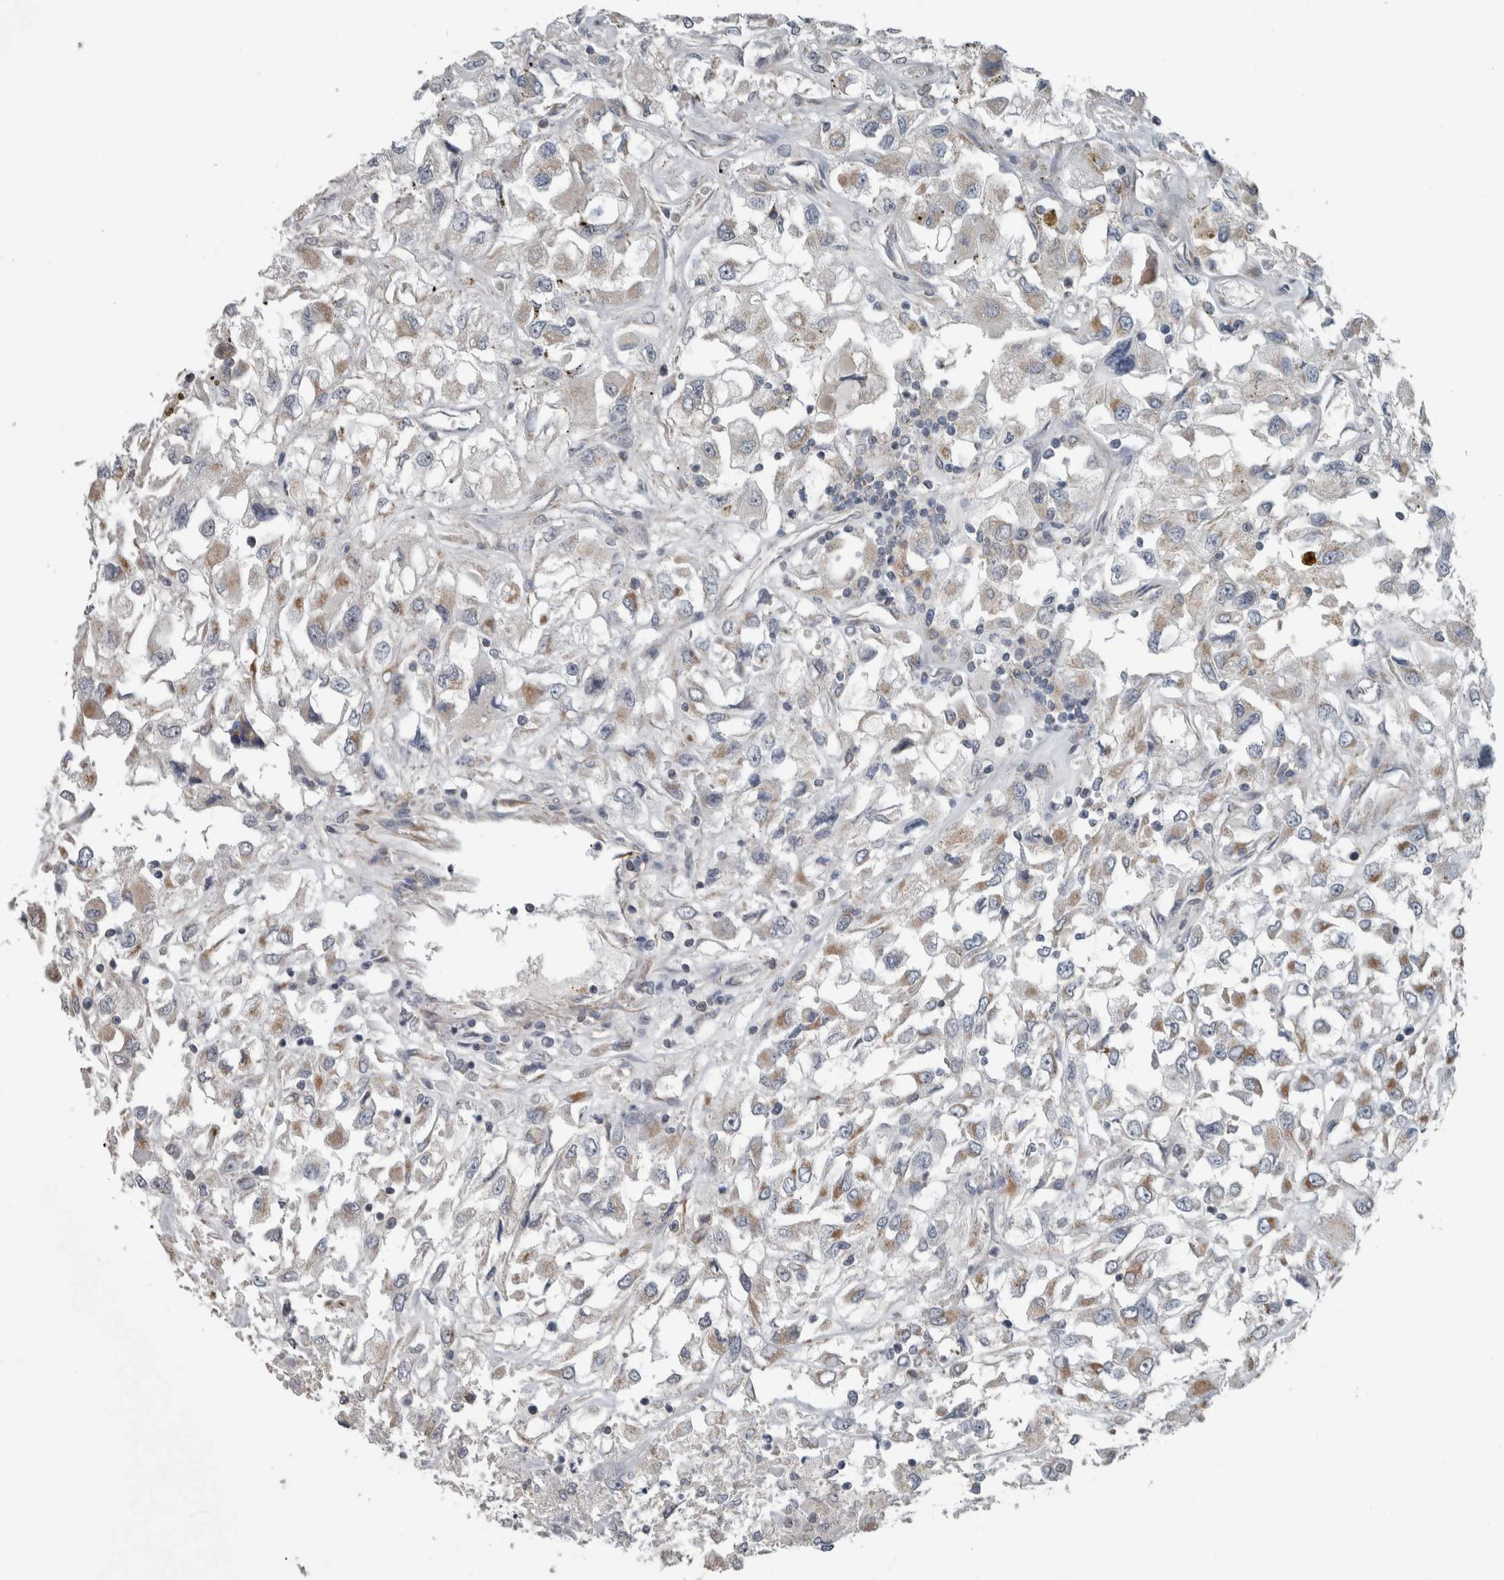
{"staining": {"intensity": "weak", "quantity": "<25%", "location": "cytoplasmic/membranous"}, "tissue": "renal cancer", "cell_type": "Tumor cells", "image_type": "cancer", "snomed": [{"axis": "morphology", "description": "Adenocarcinoma, NOS"}, {"axis": "topography", "description": "Kidney"}], "caption": "There is no significant staining in tumor cells of renal cancer.", "gene": "ARMC1", "patient": {"sex": "female", "age": 52}}